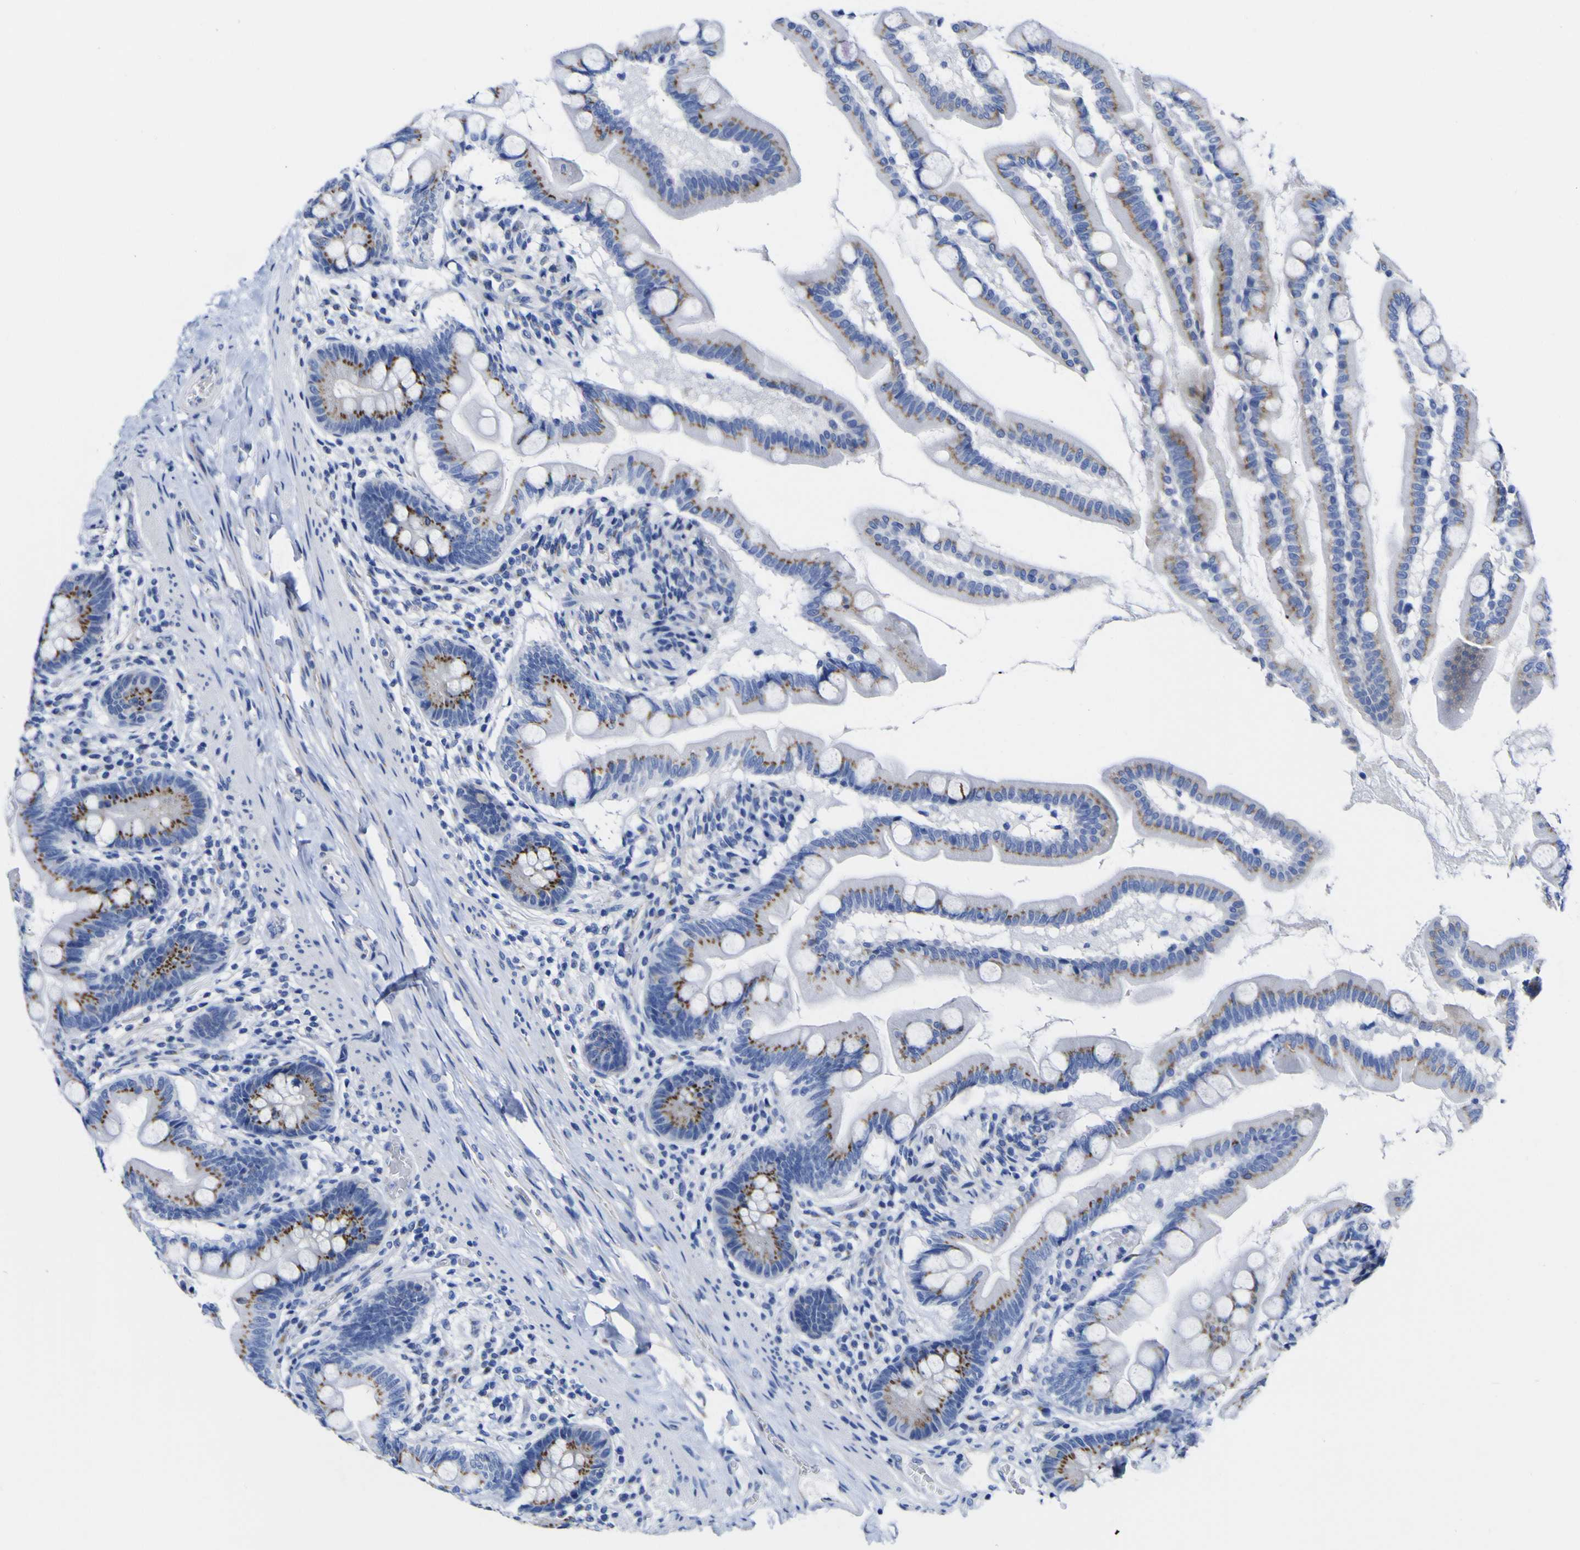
{"staining": {"intensity": "moderate", "quantity": ">75%", "location": "cytoplasmic/membranous"}, "tissue": "small intestine", "cell_type": "Glandular cells", "image_type": "normal", "snomed": [{"axis": "morphology", "description": "Normal tissue, NOS"}, {"axis": "topography", "description": "Small intestine"}], "caption": "The photomicrograph demonstrates a brown stain indicating the presence of a protein in the cytoplasmic/membranous of glandular cells in small intestine.", "gene": "GOLM1", "patient": {"sex": "female", "age": 56}}